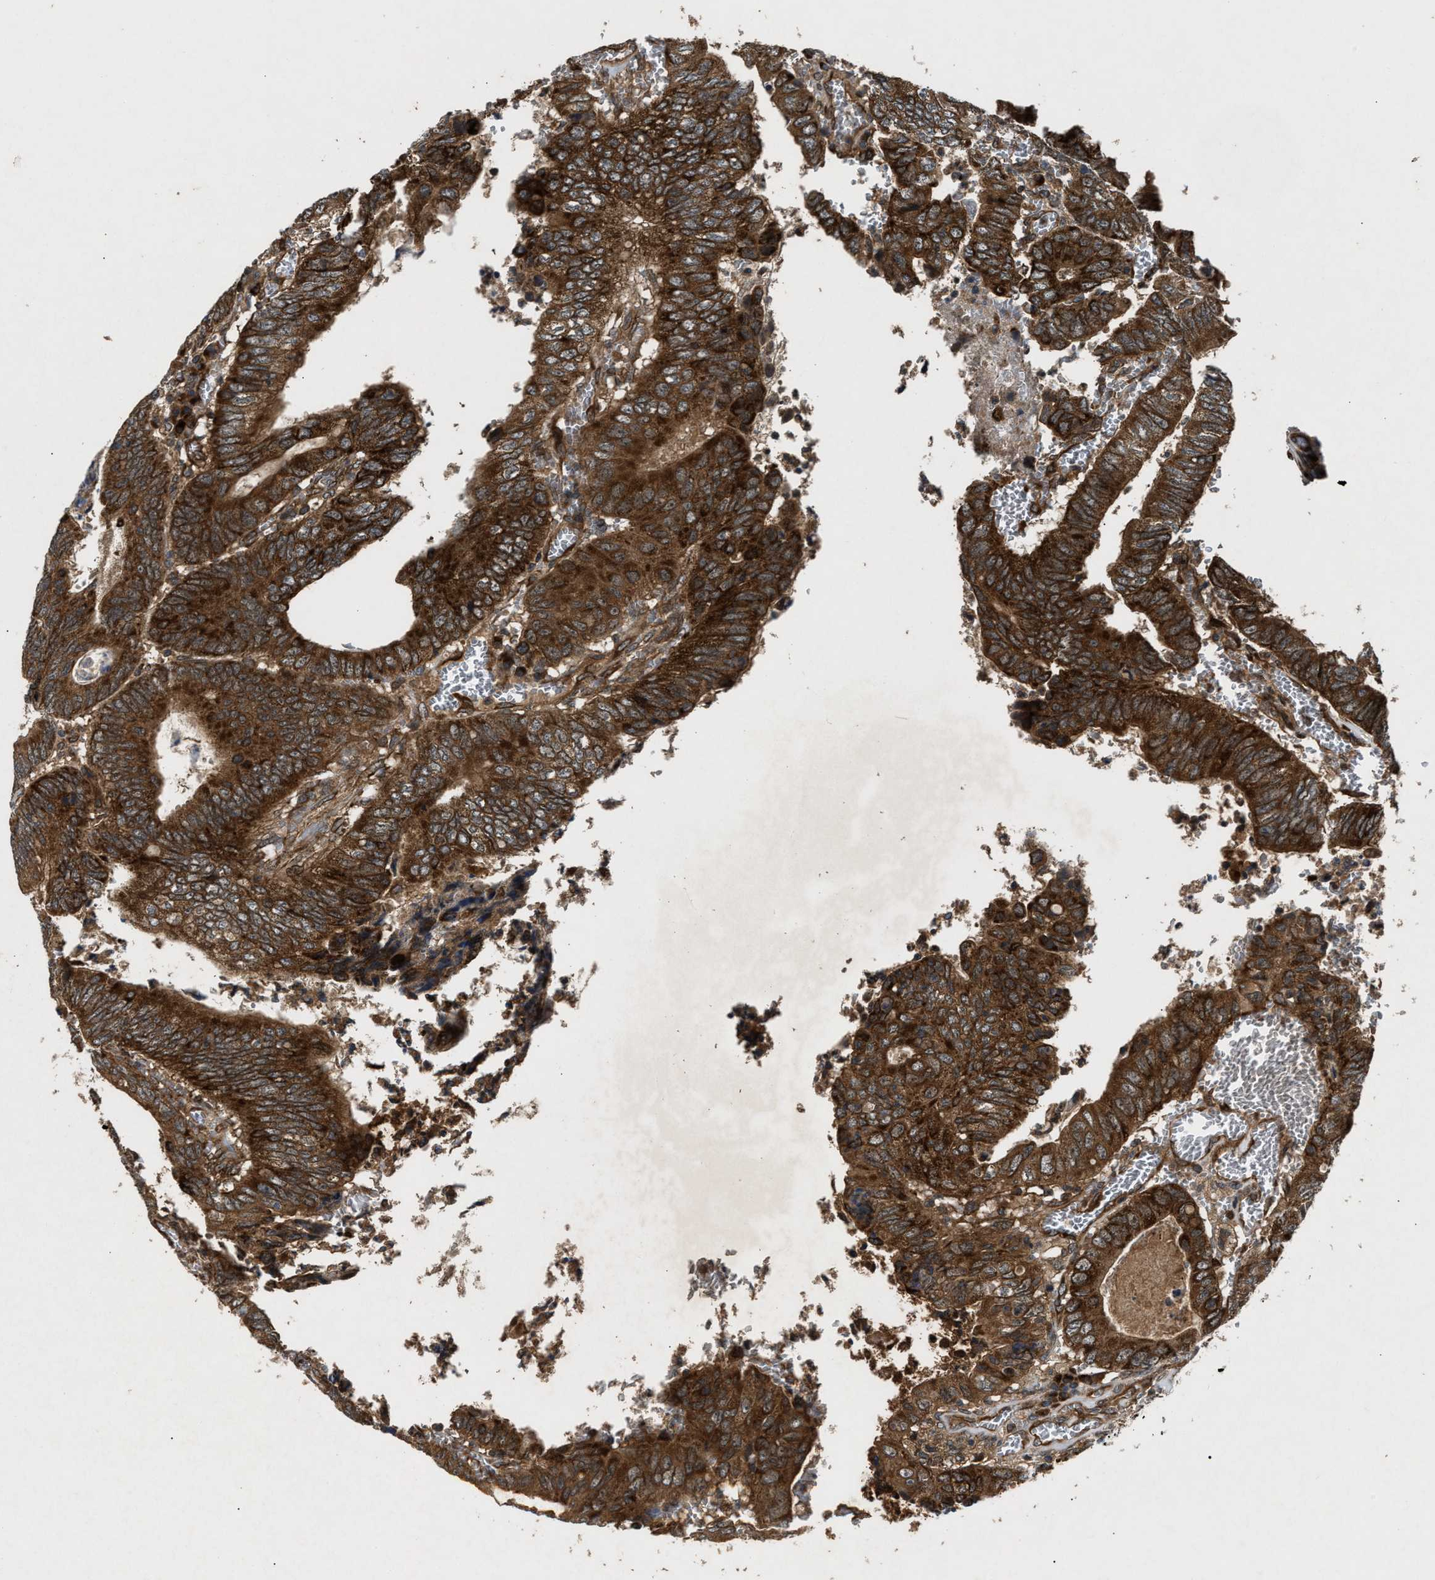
{"staining": {"intensity": "strong", "quantity": ">75%", "location": "cytoplasmic/membranous"}, "tissue": "colorectal cancer", "cell_type": "Tumor cells", "image_type": "cancer", "snomed": [{"axis": "morphology", "description": "Inflammation, NOS"}, {"axis": "morphology", "description": "Adenocarcinoma, NOS"}, {"axis": "topography", "description": "Colon"}], "caption": "The histopathology image displays staining of colorectal adenocarcinoma, revealing strong cytoplasmic/membranous protein staining (brown color) within tumor cells. The staining was performed using DAB, with brown indicating positive protein expression. Nuclei are stained blue with hematoxylin.", "gene": "PNPLA8", "patient": {"sex": "male", "age": 72}}